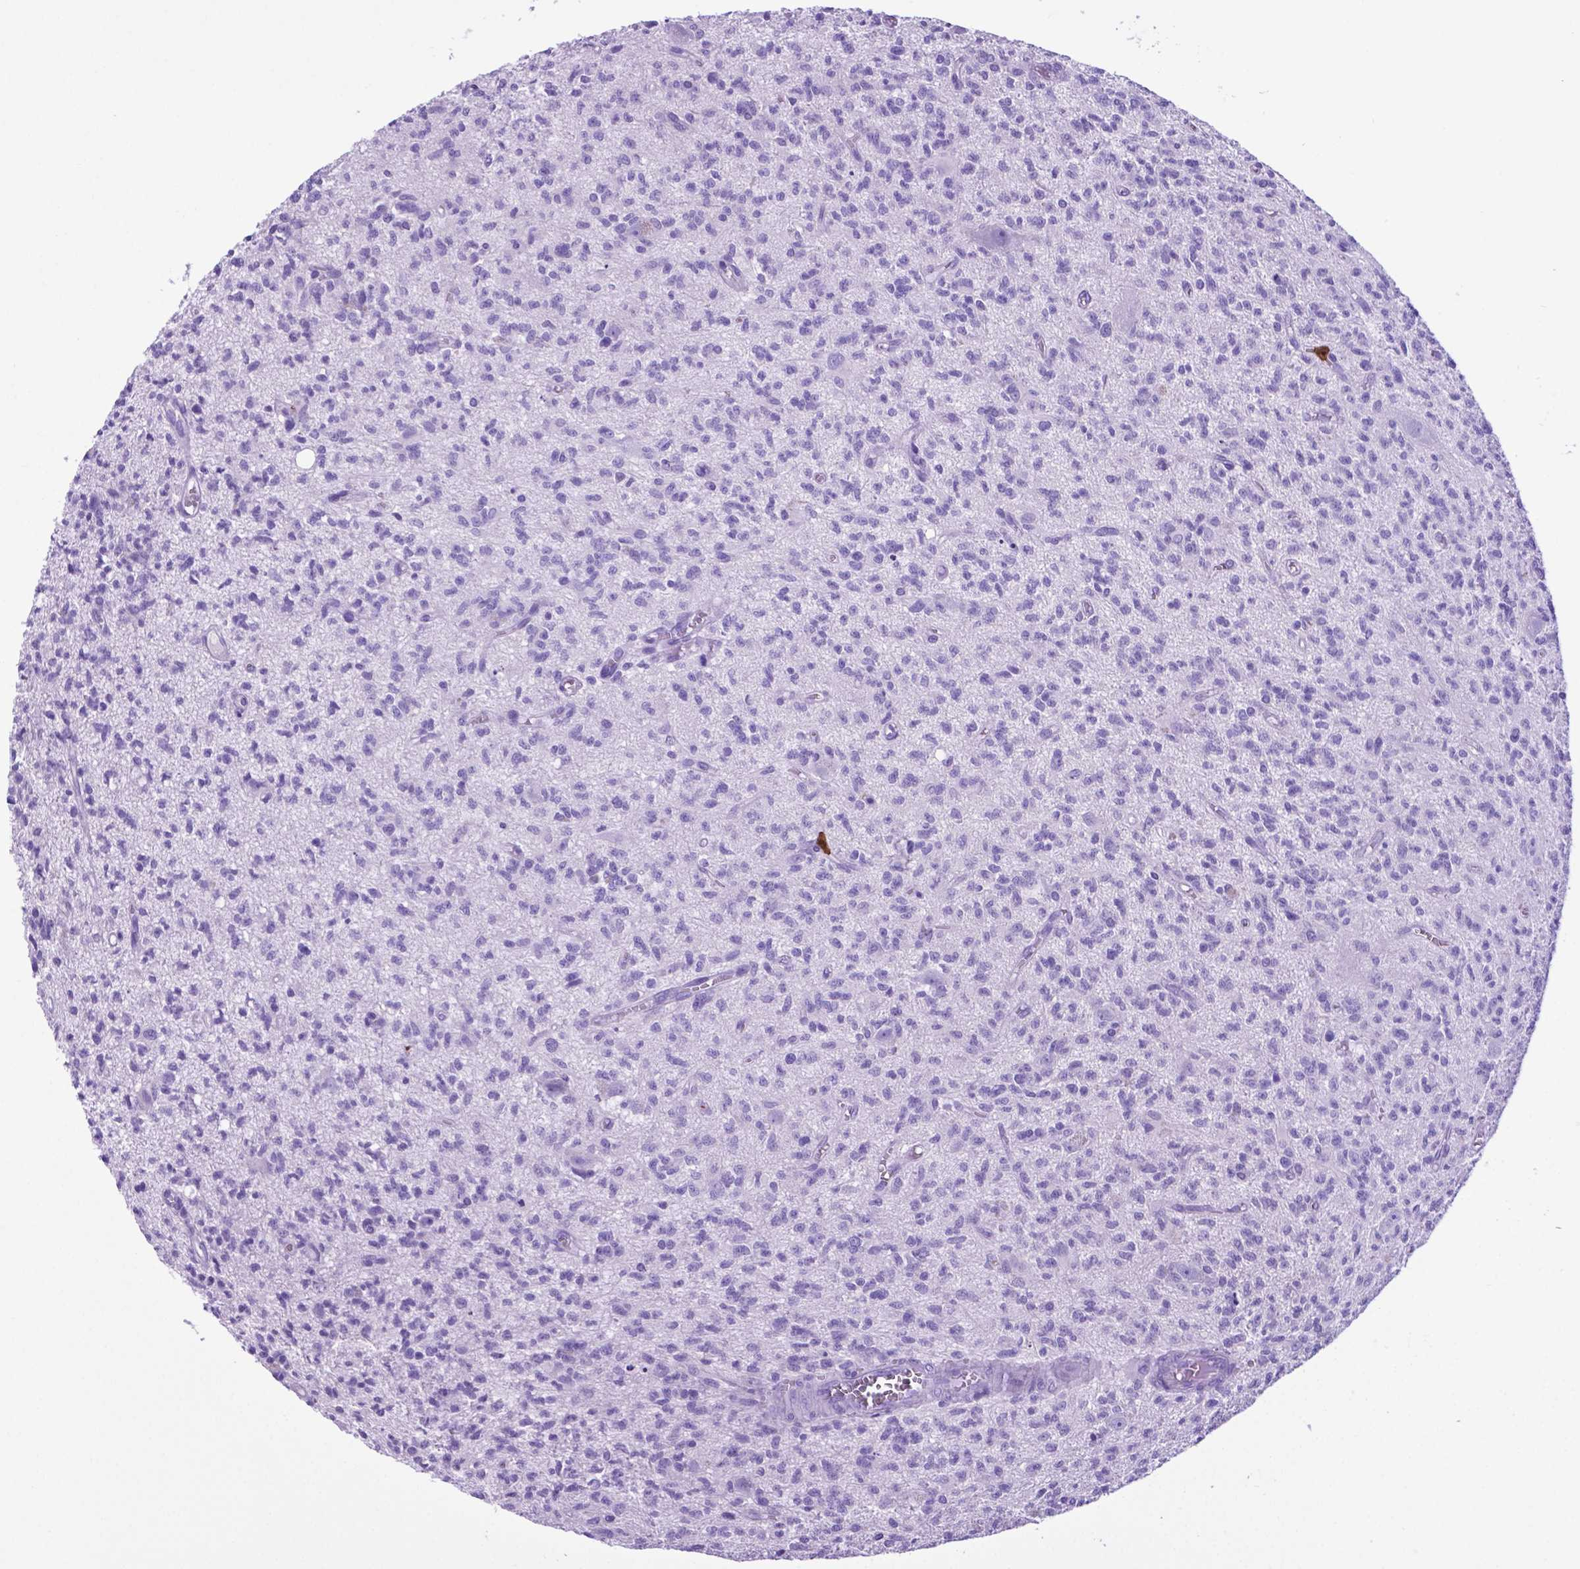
{"staining": {"intensity": "negative", "quantity": "none", "location": "none"}, "tissue": "glioma", "cell_type": "Tumor cells", "image_type": "cancer", "snomed": [{"axis": "morphology", "description": "Glioma, malignant, Low grade"}, {"axis": "topography", "description": "Brain"}], "caption": "Low-grade glioma (malignant) stained for a protein using immunohistochemistry (IHC) demonstrates no staining tumor cells.", "gene": "LZTR1", "patient": {"sex": "male", "age": 64}}